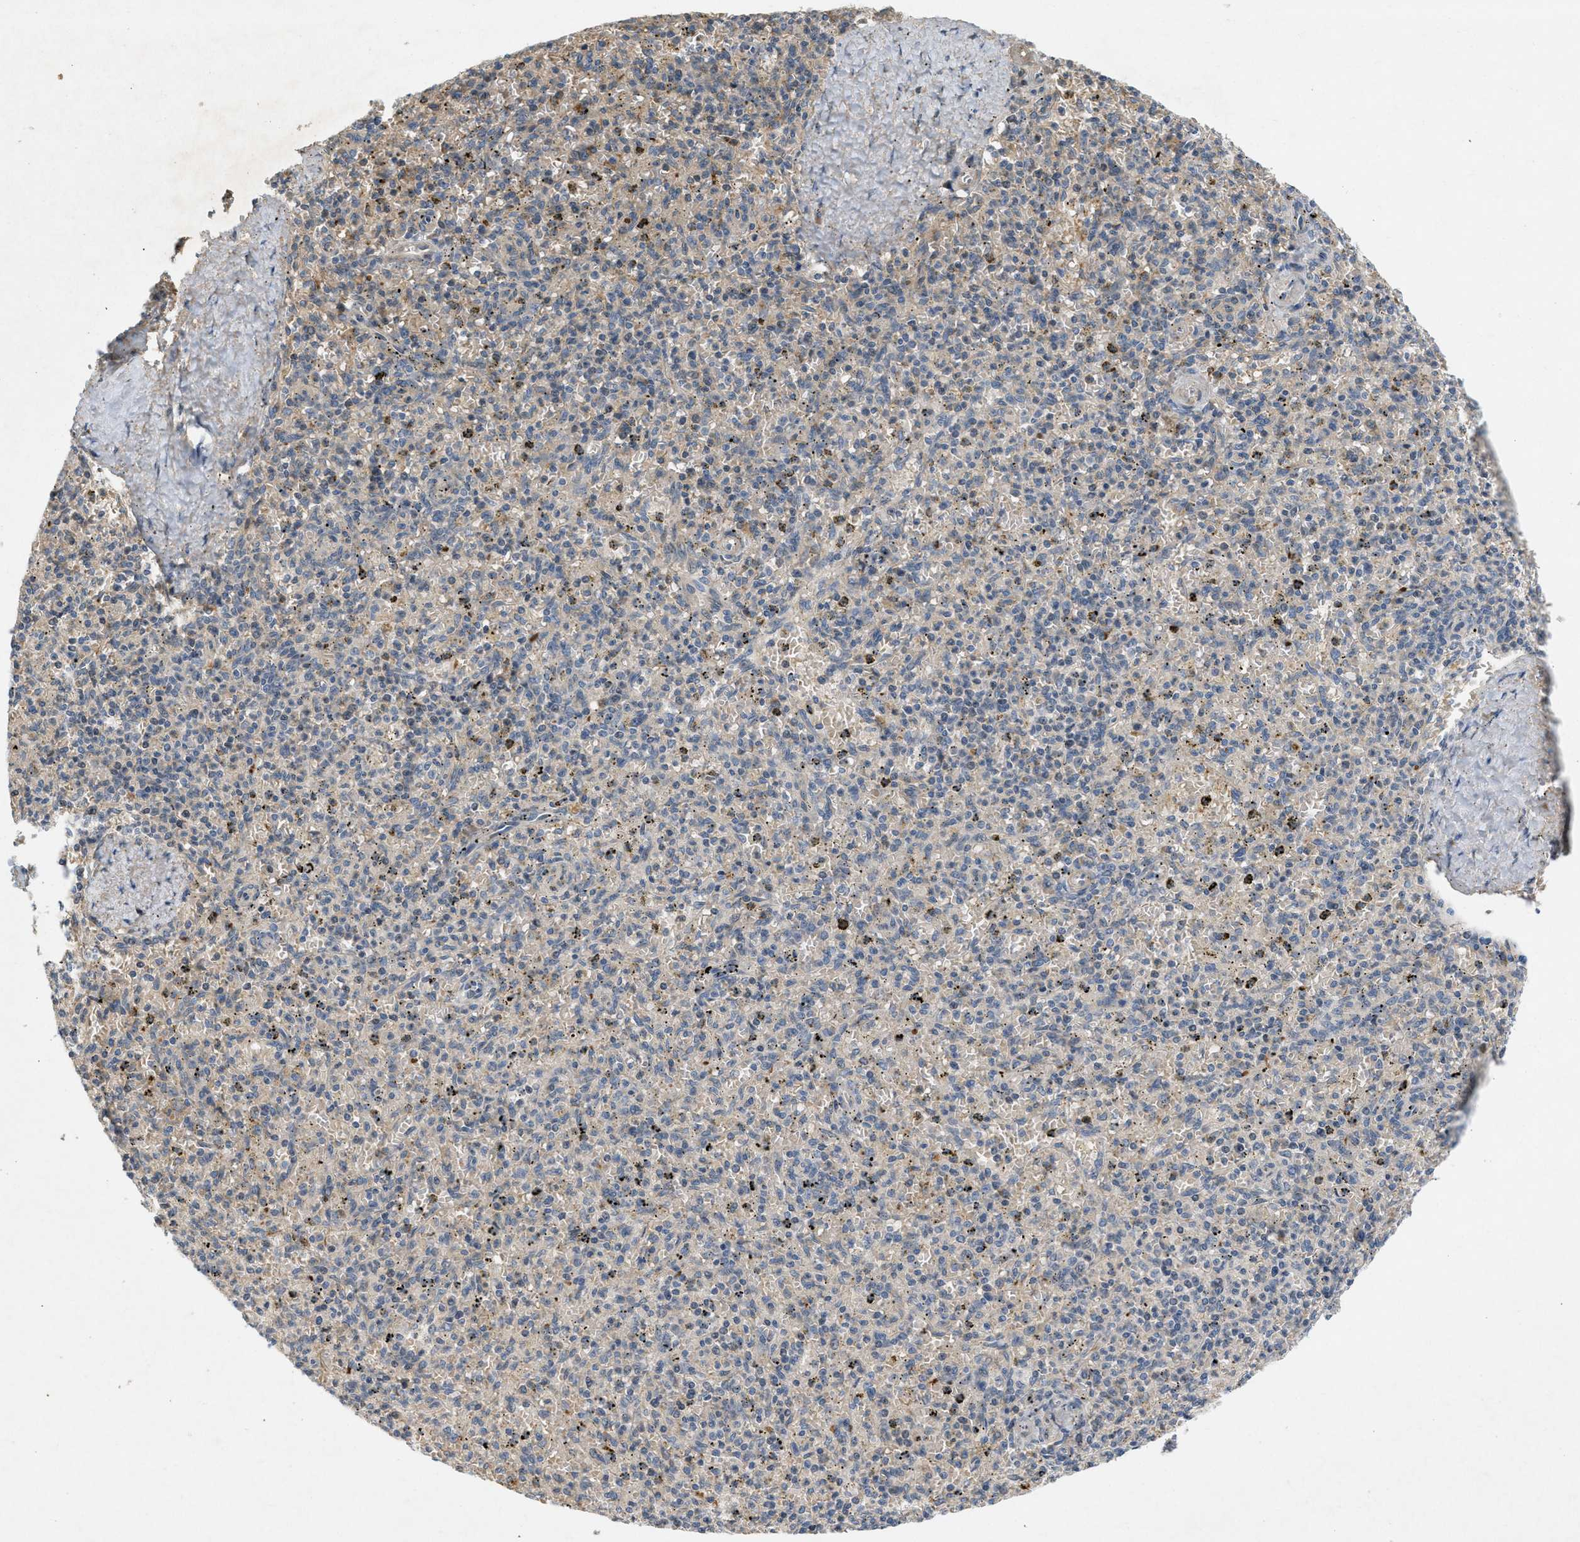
{"staining": {"intensity": "negative", "quantity": "none", "location": "none"}, "tissue": "spleen", "cell_type": "Cells in red pulp", "image_type": "normal", "snomed": [{"axis": "morphology", "description": "Normal tissue, NOS"}, {"axis": "topography", "description": "Spleen"}], "caption": "Cells in red pulp are negative for brown protein staining in normal spleen. The staining was performed using DAB to visualize the protein expression in brown, while the nuclei were stained in blue with hematoxylin (Magnification: 20x).", "gene": "F8", "patient": {"sex": "male", "age": 72}}